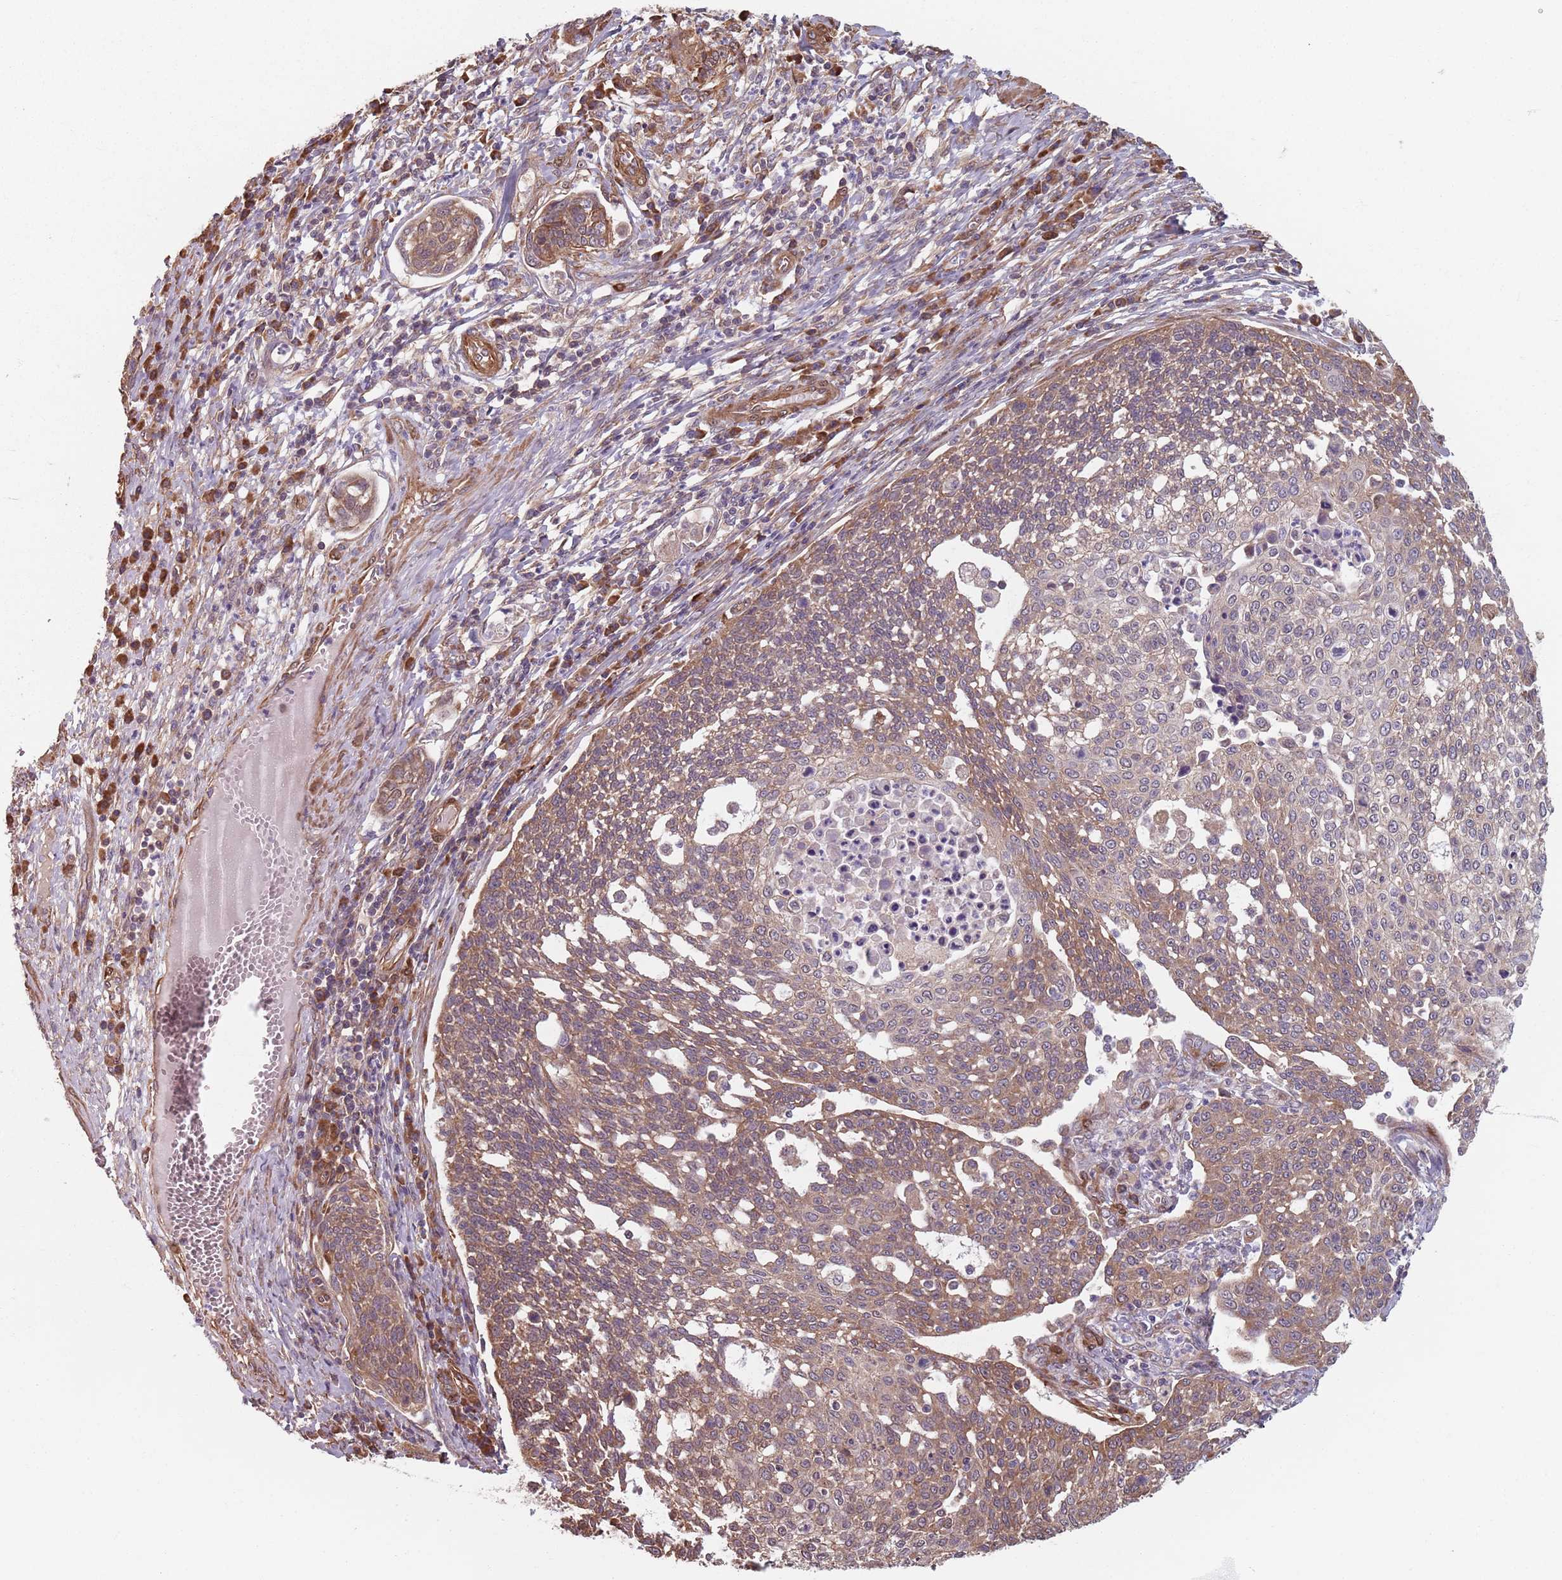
{"staining": {"intensity": "moderate", "quantity": ">75%", "location": "cytoplasmic/membranous"}, "tissue": "cervical cancer", "cell_type": "Tumor cells", "image_type": "cancer", "snomed": [{"axis": "morphology", "description": "Squamous cell carcinoma, NOS"}, {"axis": "topography", "description": "Cervix"}], "caption": "A brown stain highlights moderate cytoplasmic/membranous expression of a protein in cervical cancer (squamous cell carcinoma) tumor cells.", "gene": "NOTCH3", "patient": {"sex": "female", "age": 34}}